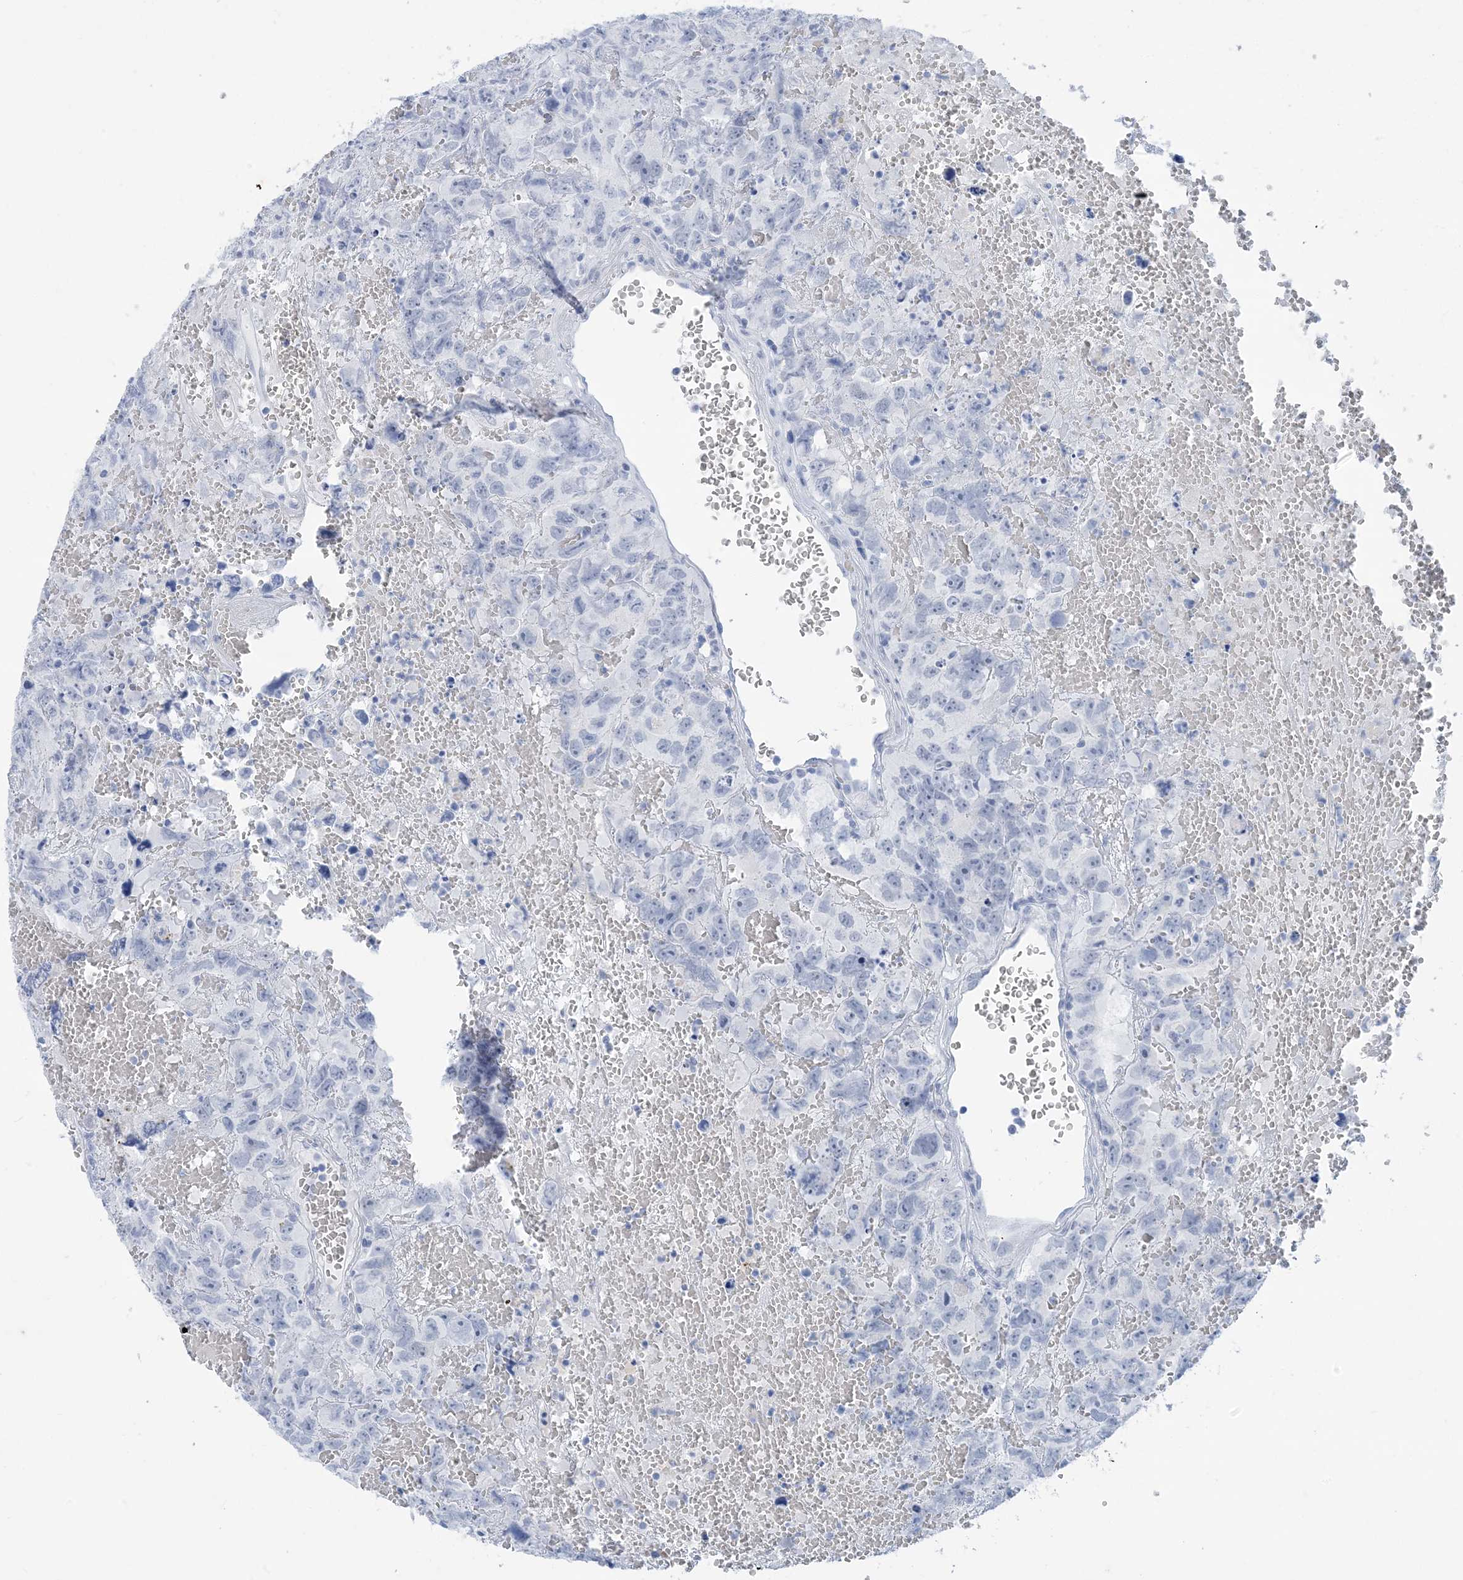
{"staining": {"intensity": "negative", "quantity": "none", "location": "none"}, "tissue": "testis cancer", "cell_type": "Tumor cells", "image_type": "cancer", "snomed": [{"axis": "morphology", "description": "Carcinoma, Embryonal, NOS"}, {"axis": "topography", "description": "Testis"}], "caption": "Image shows no significant protein positivity in tumor cells of testis cancer.", "gene": "SH3YL1", "patient": {"sex": "male", "age": 45}}